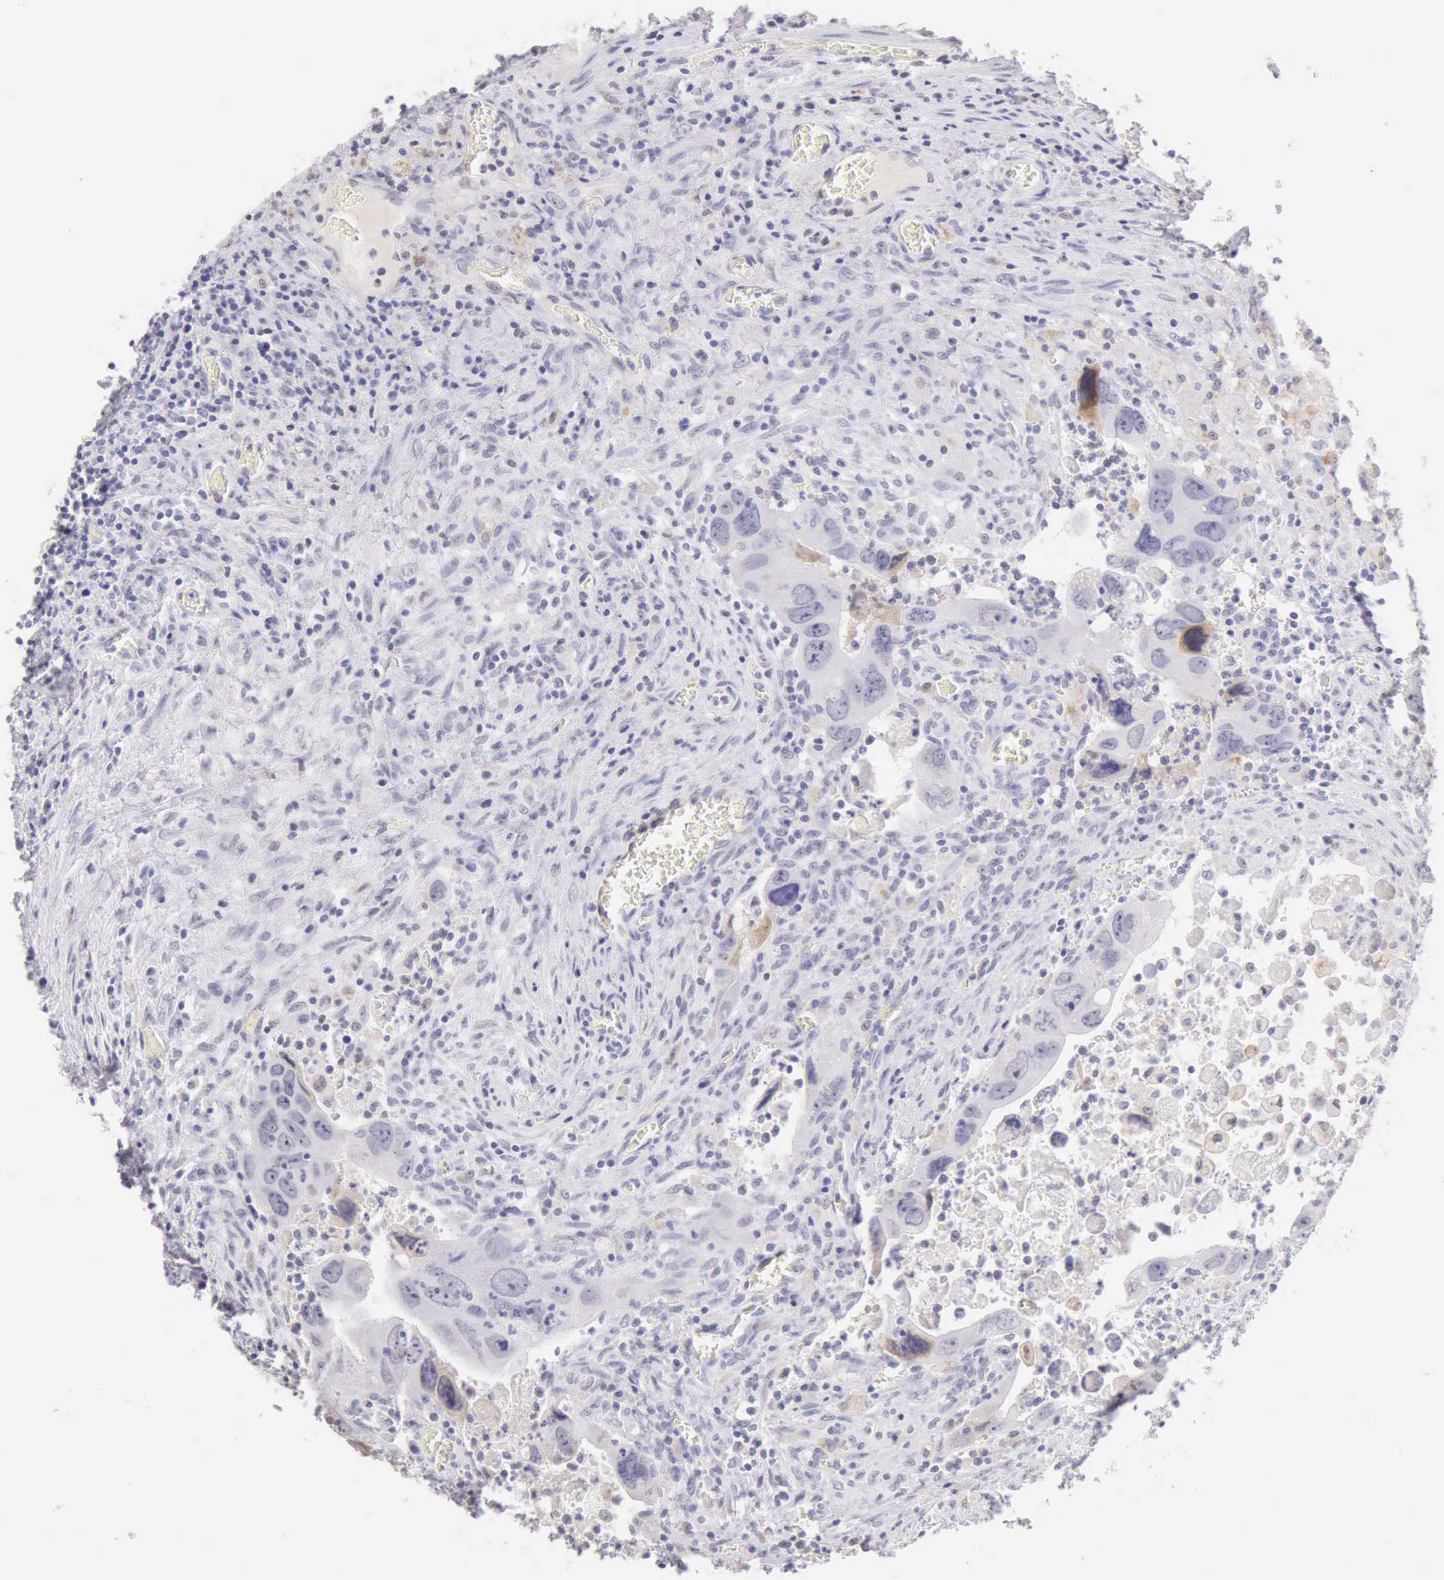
{"staining": {"intensity": "weak", "quantity": "<25%", "location": "cytoplasmic/membranous"}, "tissue": "colorectal cancer", "cell_type": "Tumor cells", "image_type": "cancer", "snomed": [{"axis": "morphology", "description": "Adenocarcinoma, NOS"}, {"axis": "topography", "description": "Rectum"}], "caption": "High magnification brightfield microscopy of colorectal adenocarcinoma stained with DAB (3,3'-diaminobenzidine) (brown) and counterstained with hematoxylin (blue): tumor cells show no significant staining.", "gene": "RNASE1", "patient": {"sex": "male", "age": 70}}